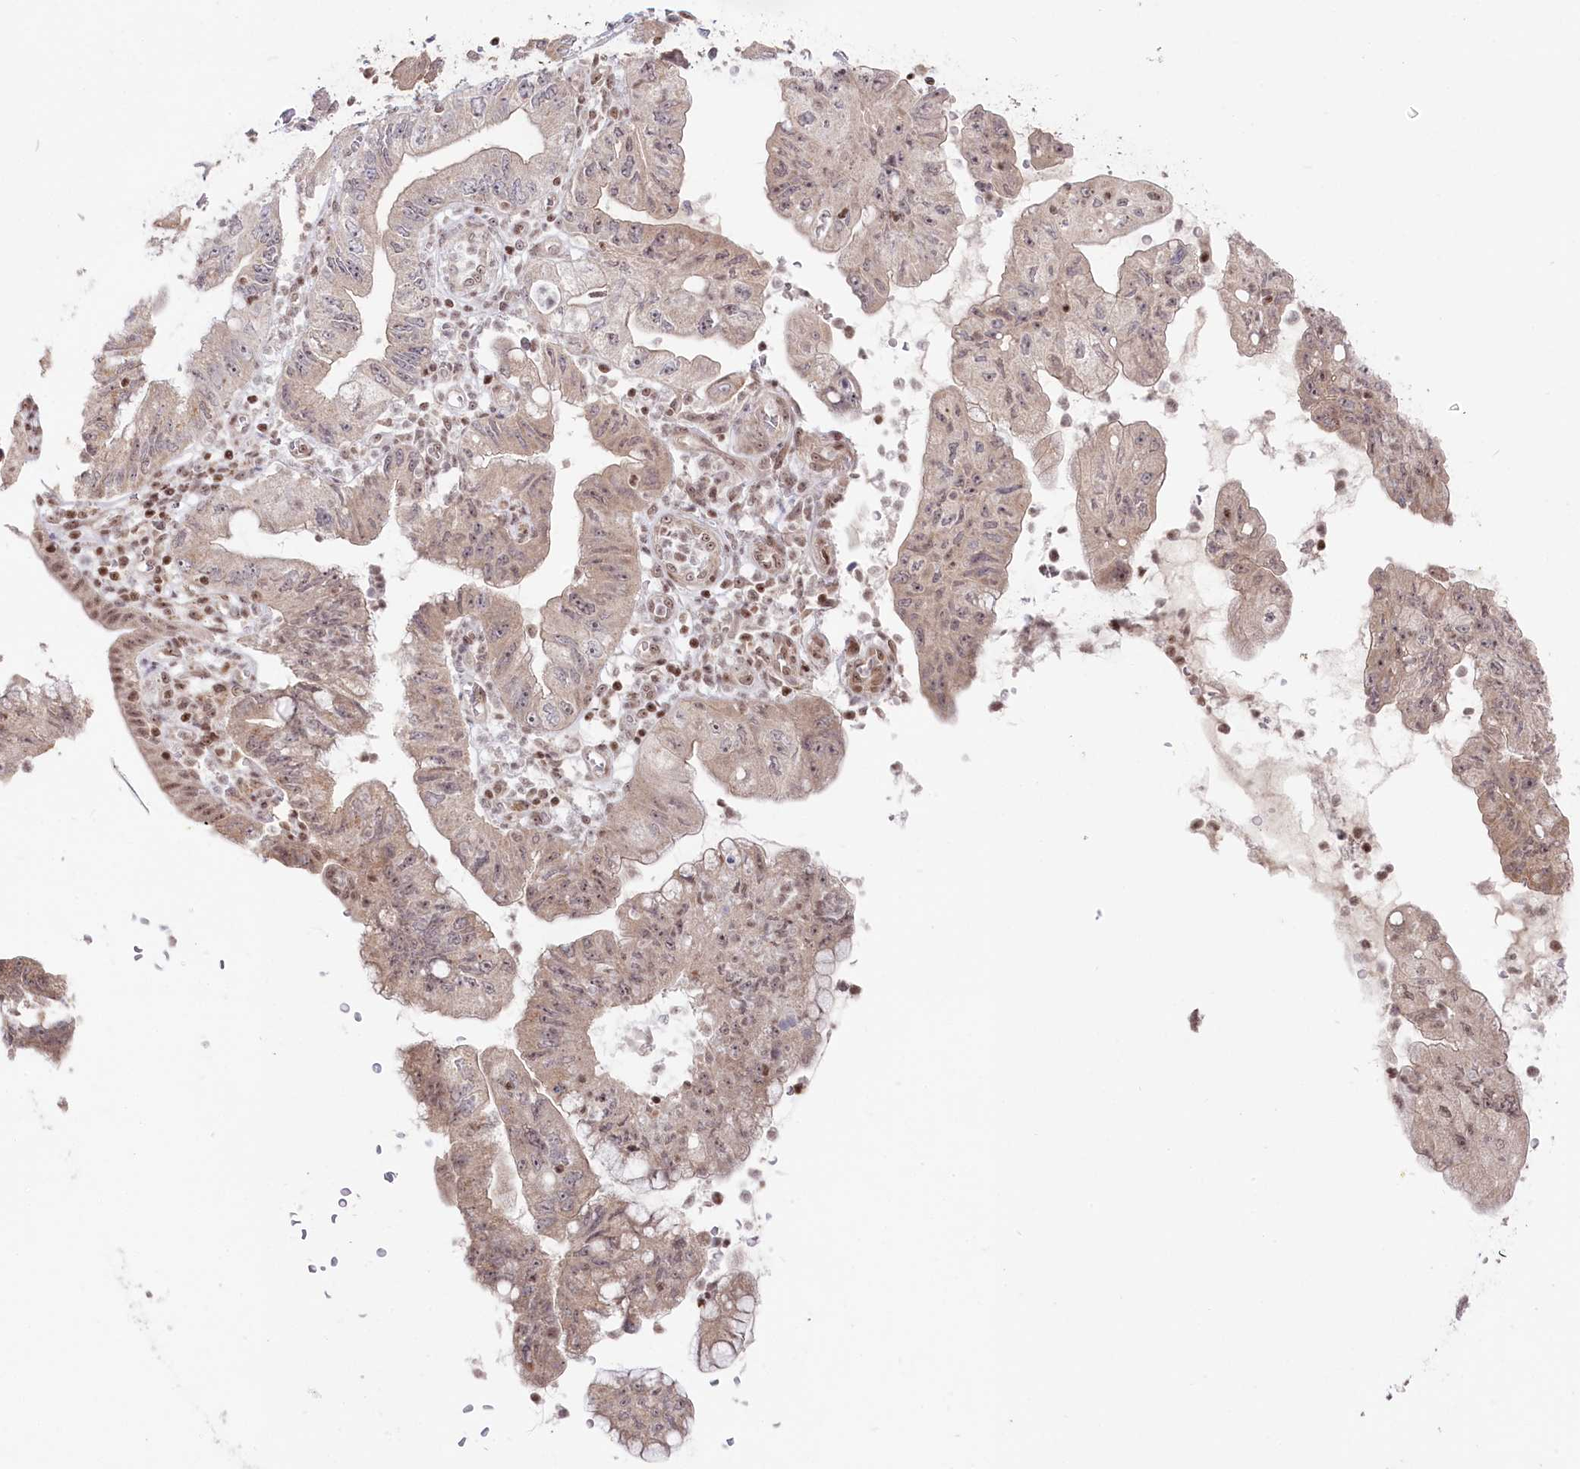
{"staining": {"intensity": "moderate", "quantity": "<25%", "location": "nuclear"}, "tissue": "pancreatic cancer", "cell_type": "Tumor cells", "image_type": "cancer", "snomed": [{"axis": "morphology", "description": "Adenocarcinoma, NOS"}, {"axis": "topography", "description": "Pancreas"}], "caption": "Brown immunohistochemical staining in pancreatic cancer (adenocarcinoma) reveals moderate nuclear positivity in approximately <25% of tumor cells.", "gene": "CGGBP1", "patient": {"sex": "female", "age": 73}}